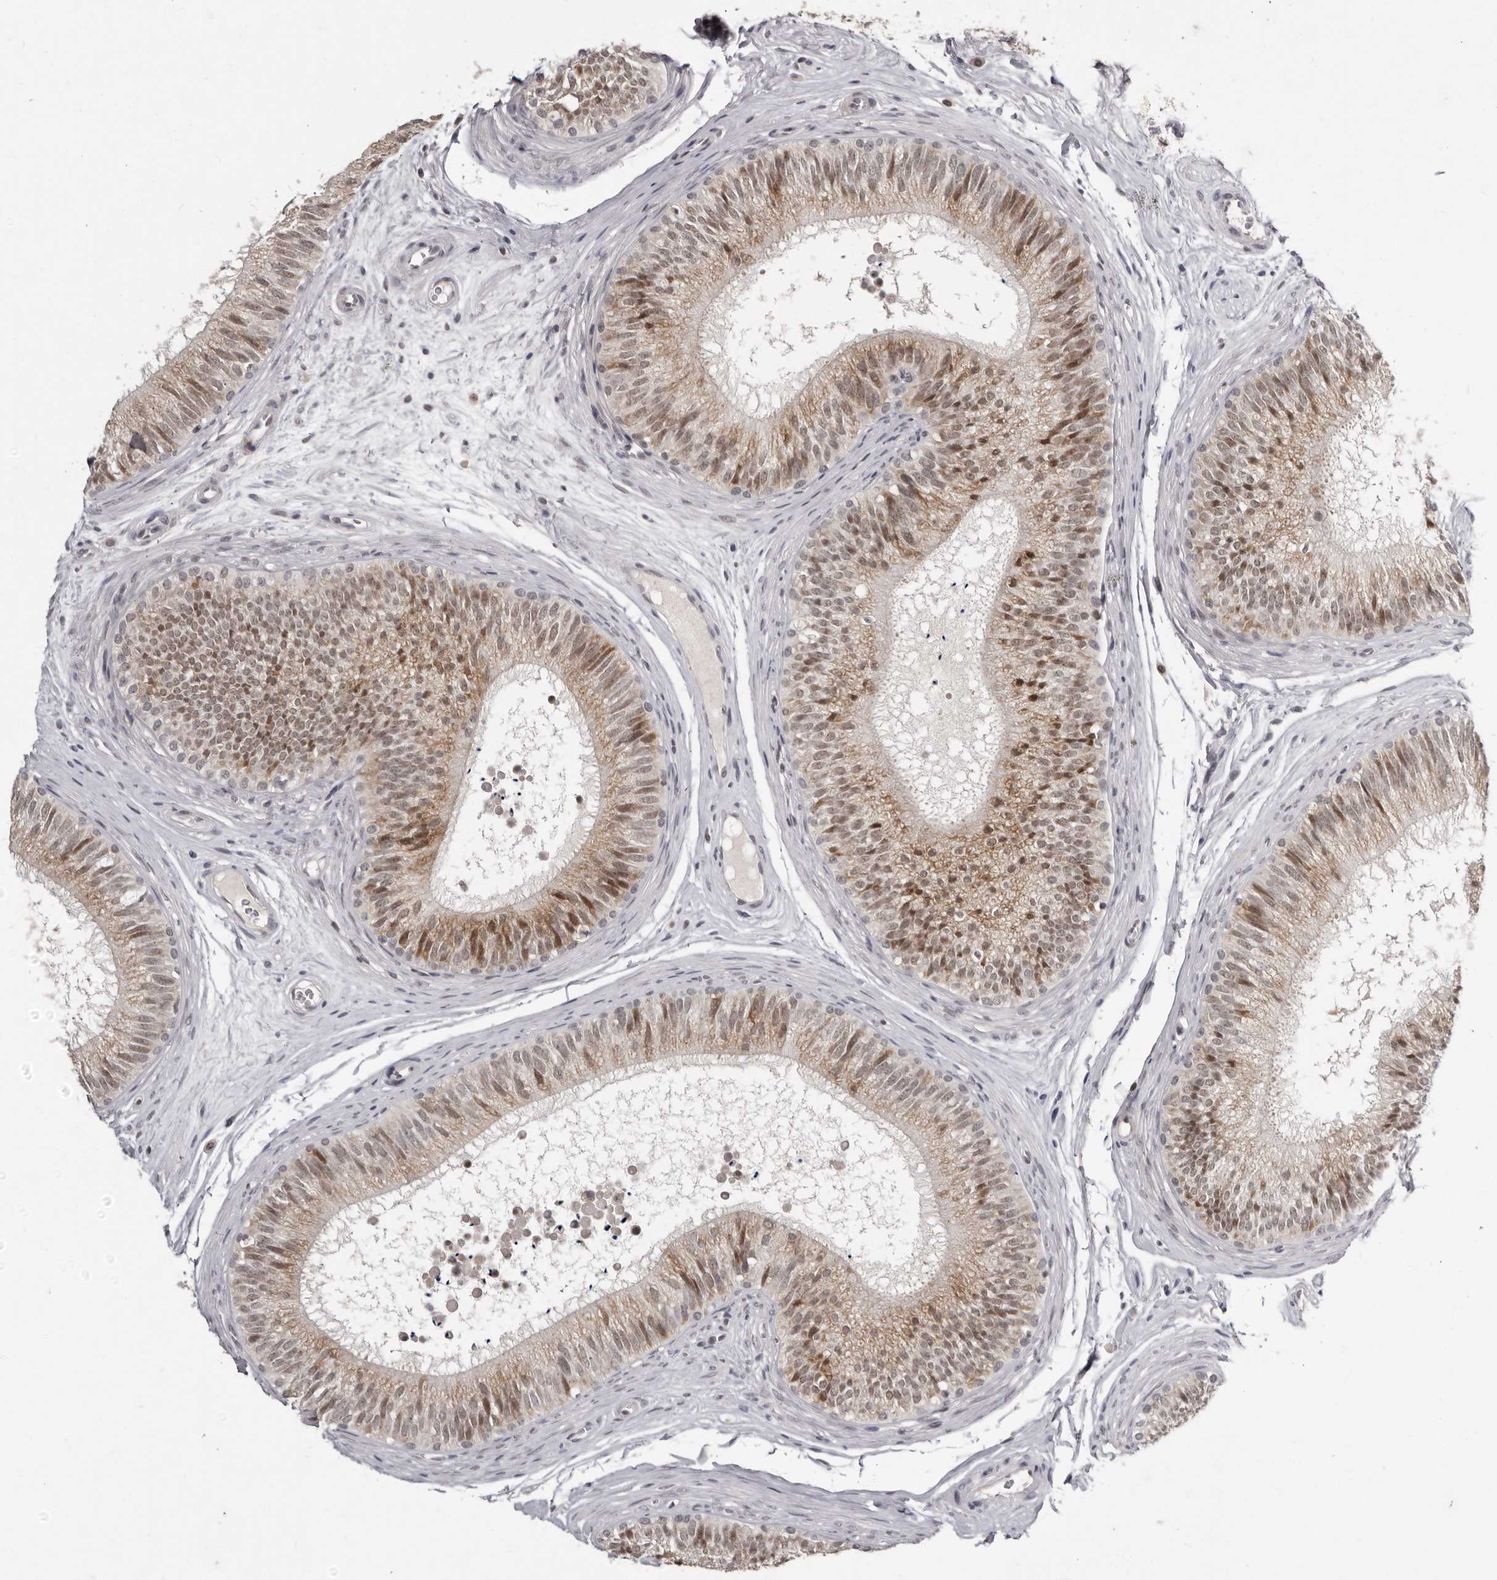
{"staining": {"intensity": "moderate", "quantity": "25%-75%", "location": "cytoplasmic/membranous,nuclear"}, "tissue": "epididymis", "cell_type": "Glandular cells", "image_type": "normal", "snomed": [{"axis": "morphology", "description": "Normal tissue, NOS"}, {"axis": "topography", "description": "Epididymis"}], "caption": "Immunohistochemical staining of unremarkable human epididymis demonstrates 25%-75% levels of moderate cytoplasmic/membranous,nuclear protein positivity in approximately 25%-75% of glandular cells. (IHC, brightfield microscopy, high magnification).", "gene": "SRCAP", "patient": {"sex": "male", "age": 29}}